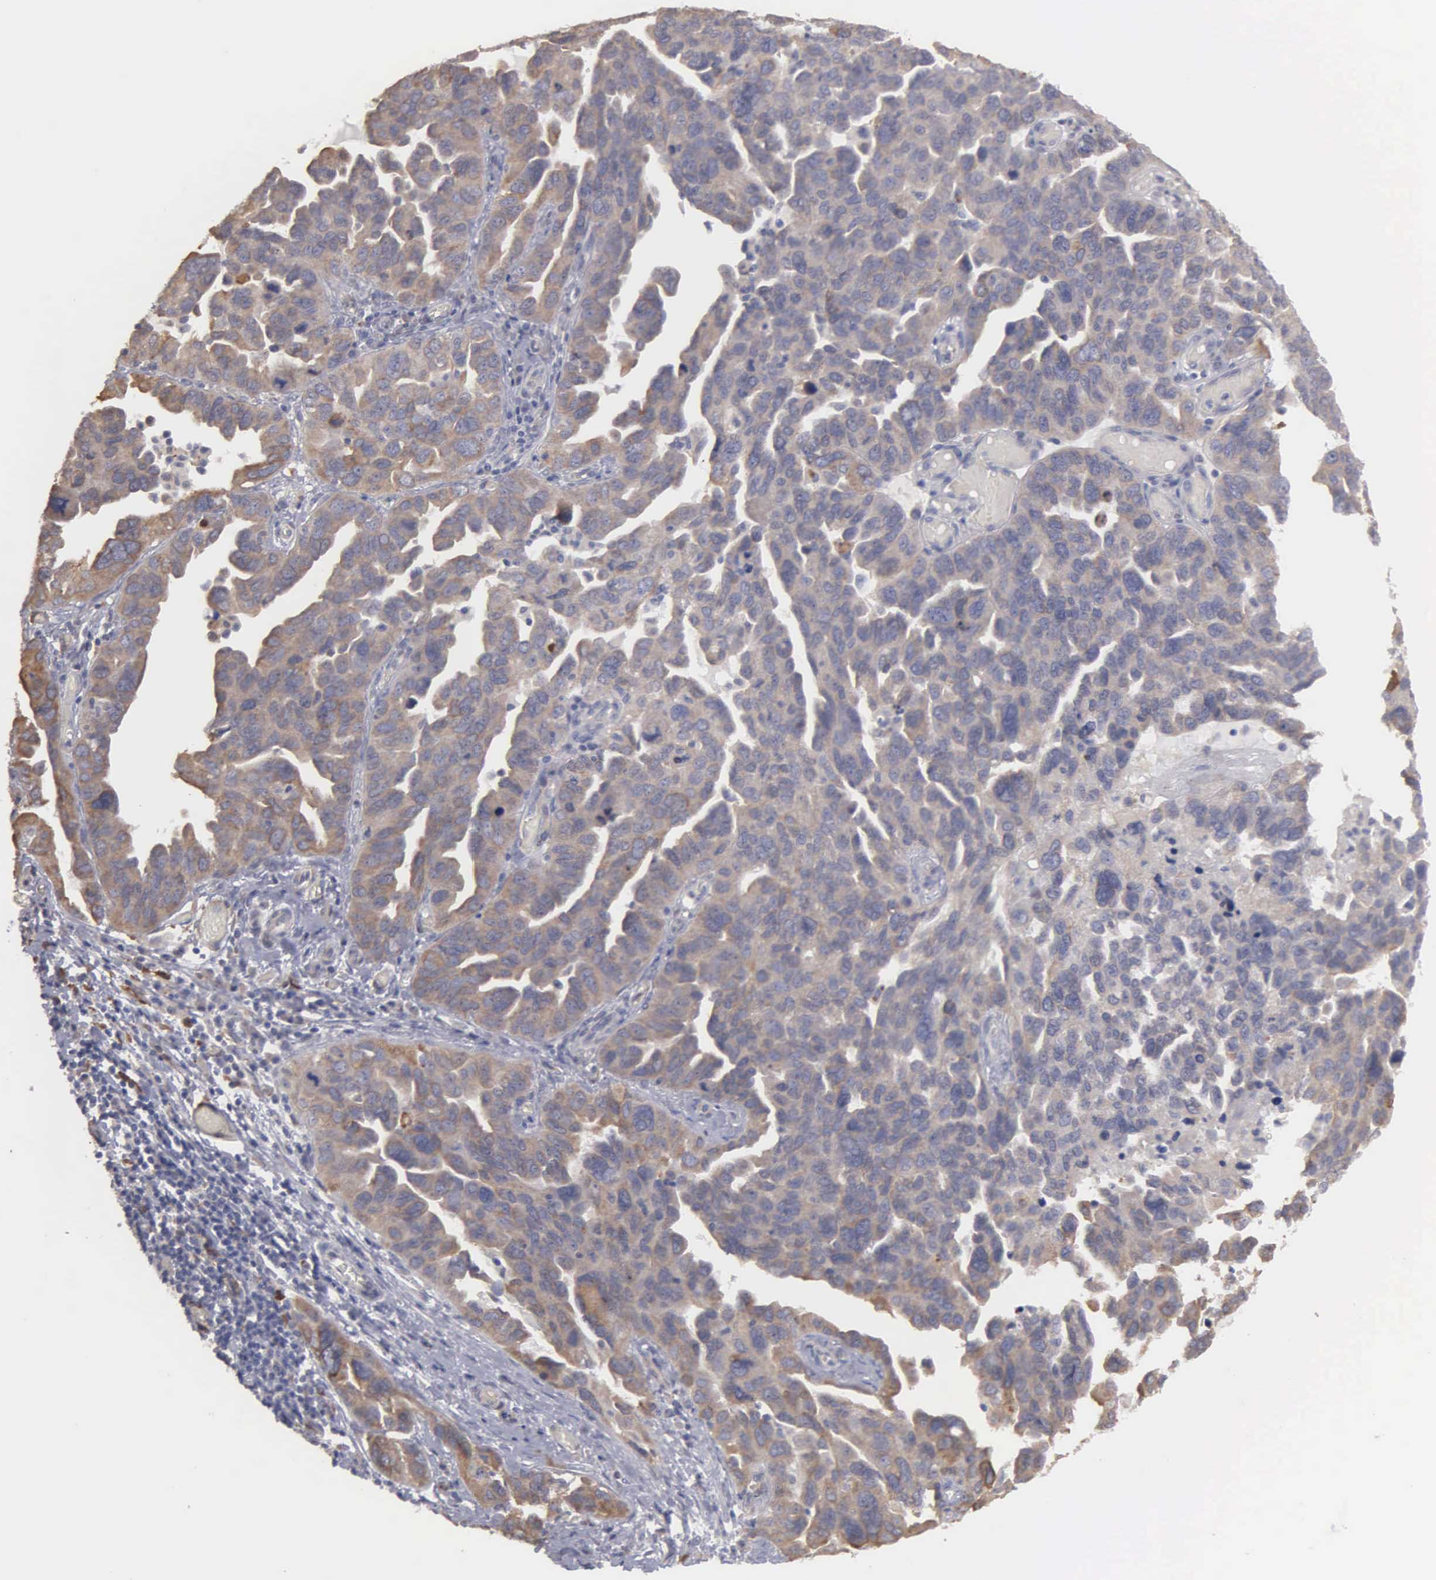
{"staining": {"intensity": "moderate", "quantity": "25%-75%", "location": "cytoplasmic/membranous"}, "tissue": "ovarian cancer", "cell_type": "Tumor cells", "image_type": "cancer", "snomed": [{"axis": "morphology", "description": "Cystadenocarcinoma, serous, NOS"}, {"axis": "topography", "description": "Ovary"}], "caption": "A brown stain labels moderate cytoplasmic/membranous staining of a protein in ovarian cancer tumor cells. The protein of interest is stained brown, and the nuclei are stained in blue (DAB IHC with brightfield microscopy, high magnification).", "gene": "LIN52", "patient": {"sex": "female", "age": 64}}